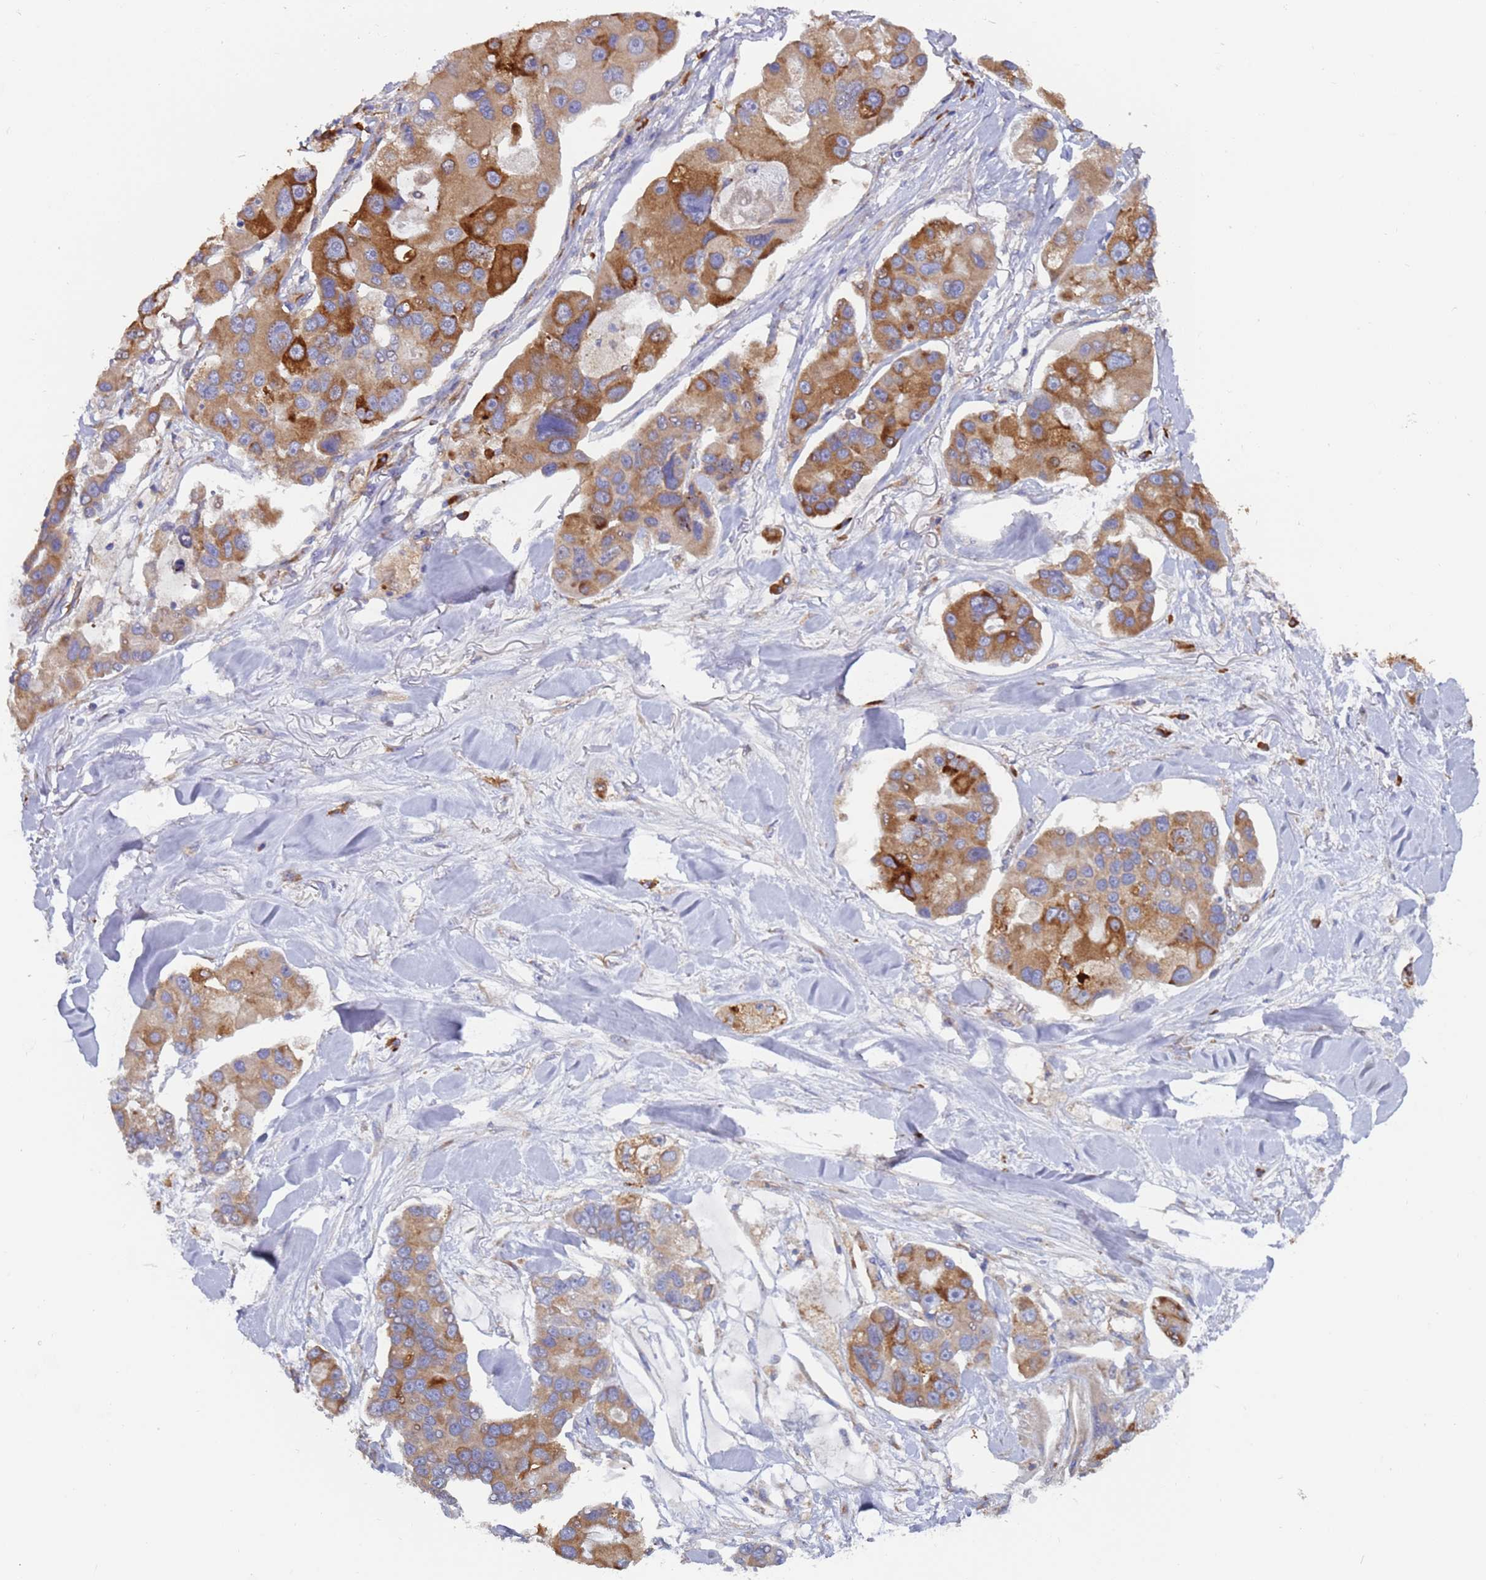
{"staining": {"intensity": "strong", "quantity": "25%-75%", "location": "cytoplasmic/membranous"}, "tissue": "lung cancer", "cell_type": "Tumor cells", "image_type": "cancer", "snomed": [{"axis": "morphology", "description": "Adenocarcinoma, NOS"}, {"axis": "topography", "description": "Lung"}], "caption": "Lung adenocarcinoma stained for a protein displays strong cytoplasmic/membranous positivity in tumor cells.", "gene": "ZNF844", "patient": {"sex": "female", "age": 54}}